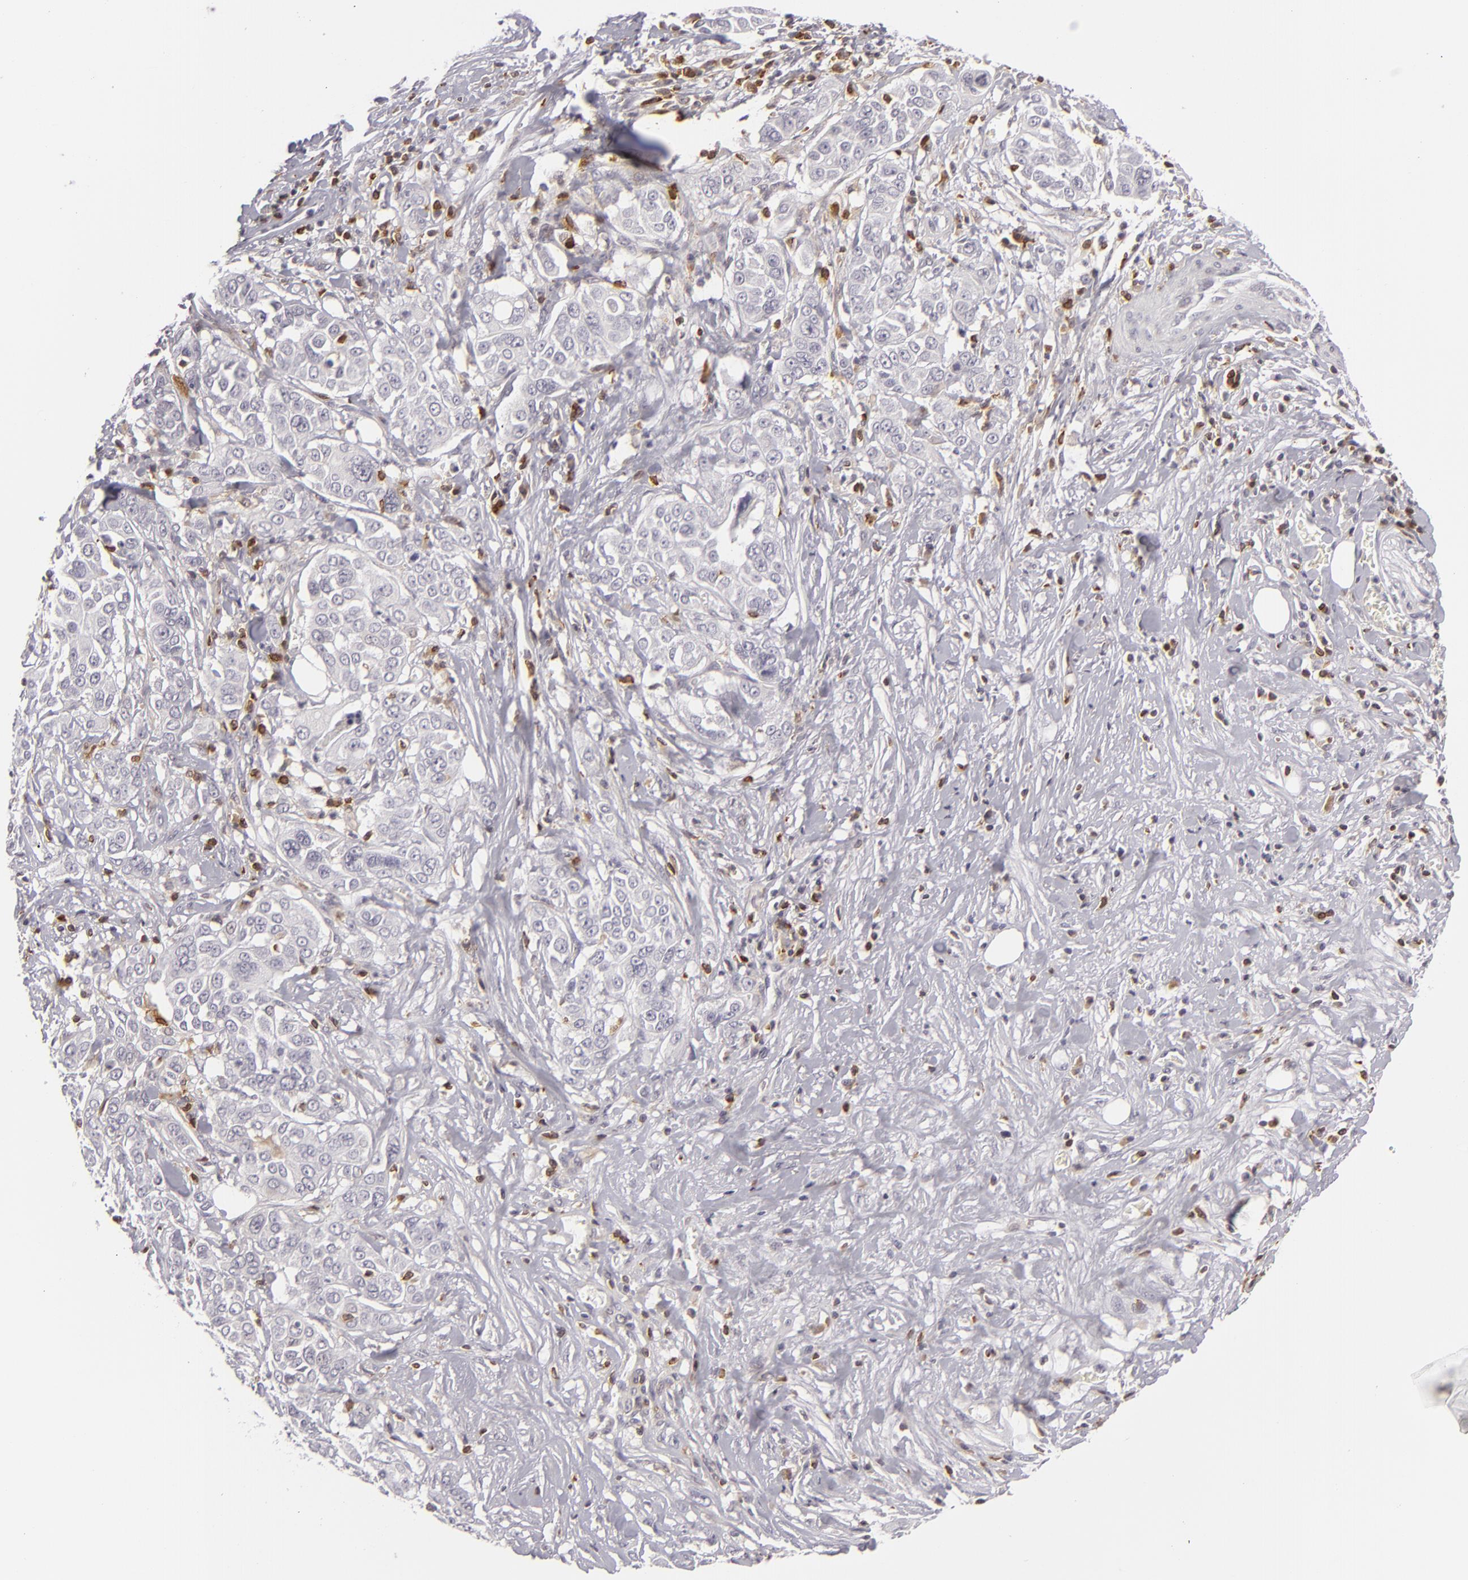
{"staining": {"intensity": "negative", "quantity": "none", "location": "none"}, "tissue": "pancreatic cancer", "cell_type": "Tumor cells", "image_type": "cancer", "snomed": [{"axis": "morphology", "description": "Adenocarcinoma, NOS"}, {"axis": "topography", "description": "Pancreas"}], "caption": "Photomicrograph shows no protein expression in tumor cells of pancreatic adenocarcinoma tissue.", "gene": "APOBEC3G", "patient": {"sex": "female", "age": 52}}